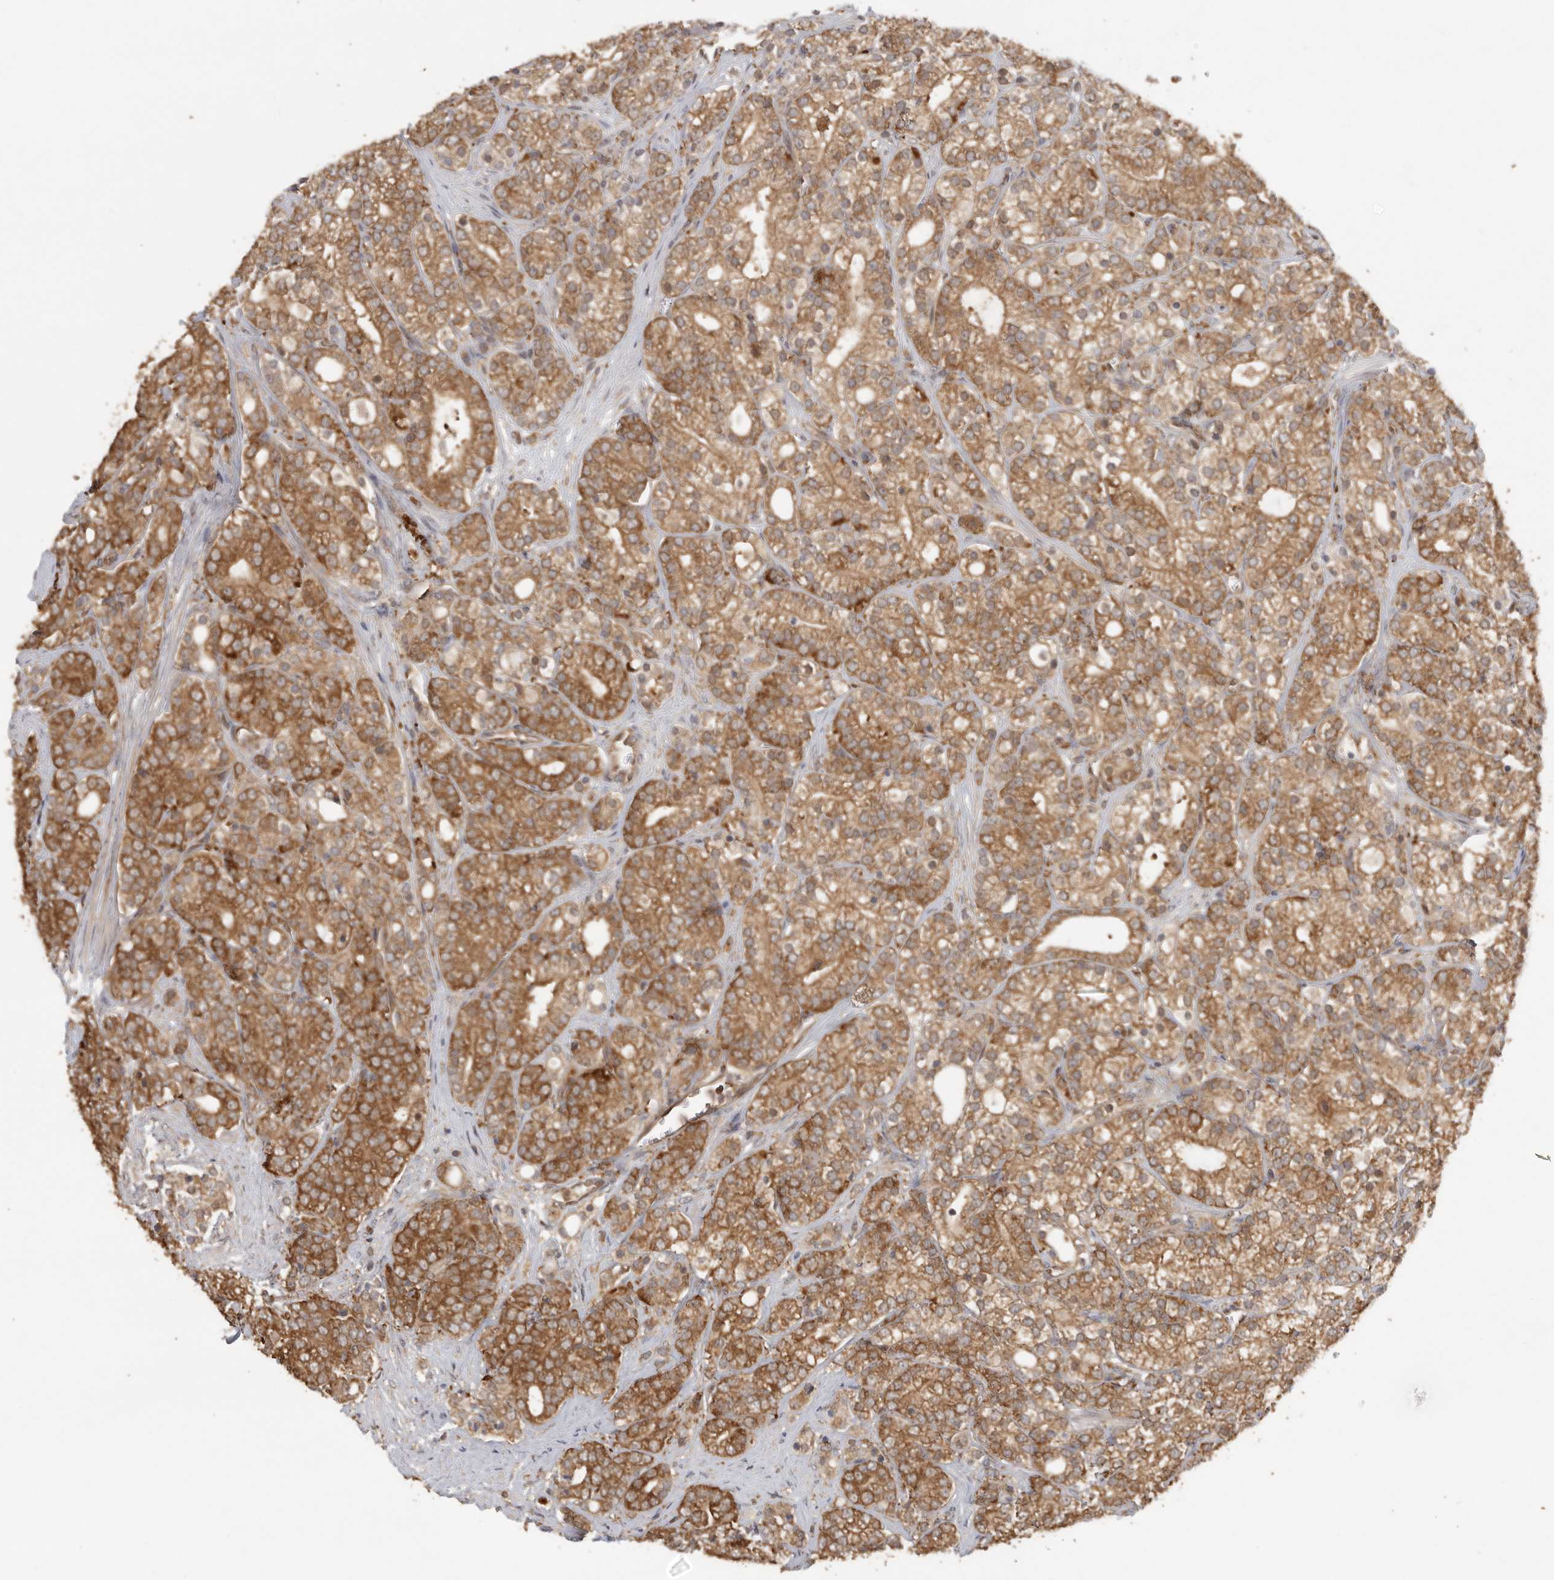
{"staining": {"intensity": "moderate", "quantity": ">75%", "location": "cytoplasmic/membranous"}, "tissue": "prostate cancer", "cell_type": "Tumor cells", "image_type": "cancer", "snomed": [{"axis": "morphology", "description": "Adenocarcinoma, High grade"}, {"axis": "topography", "description": "Prostate"}], "caption": "Tumor cells demonstrate medium levels of moderate cytoplasmic/membranous staining in about >75% of cells in high-grade adenocarcinoma (prostate).", "gene": "CCT8", "patient": {"sex": "male", "age": 57}}